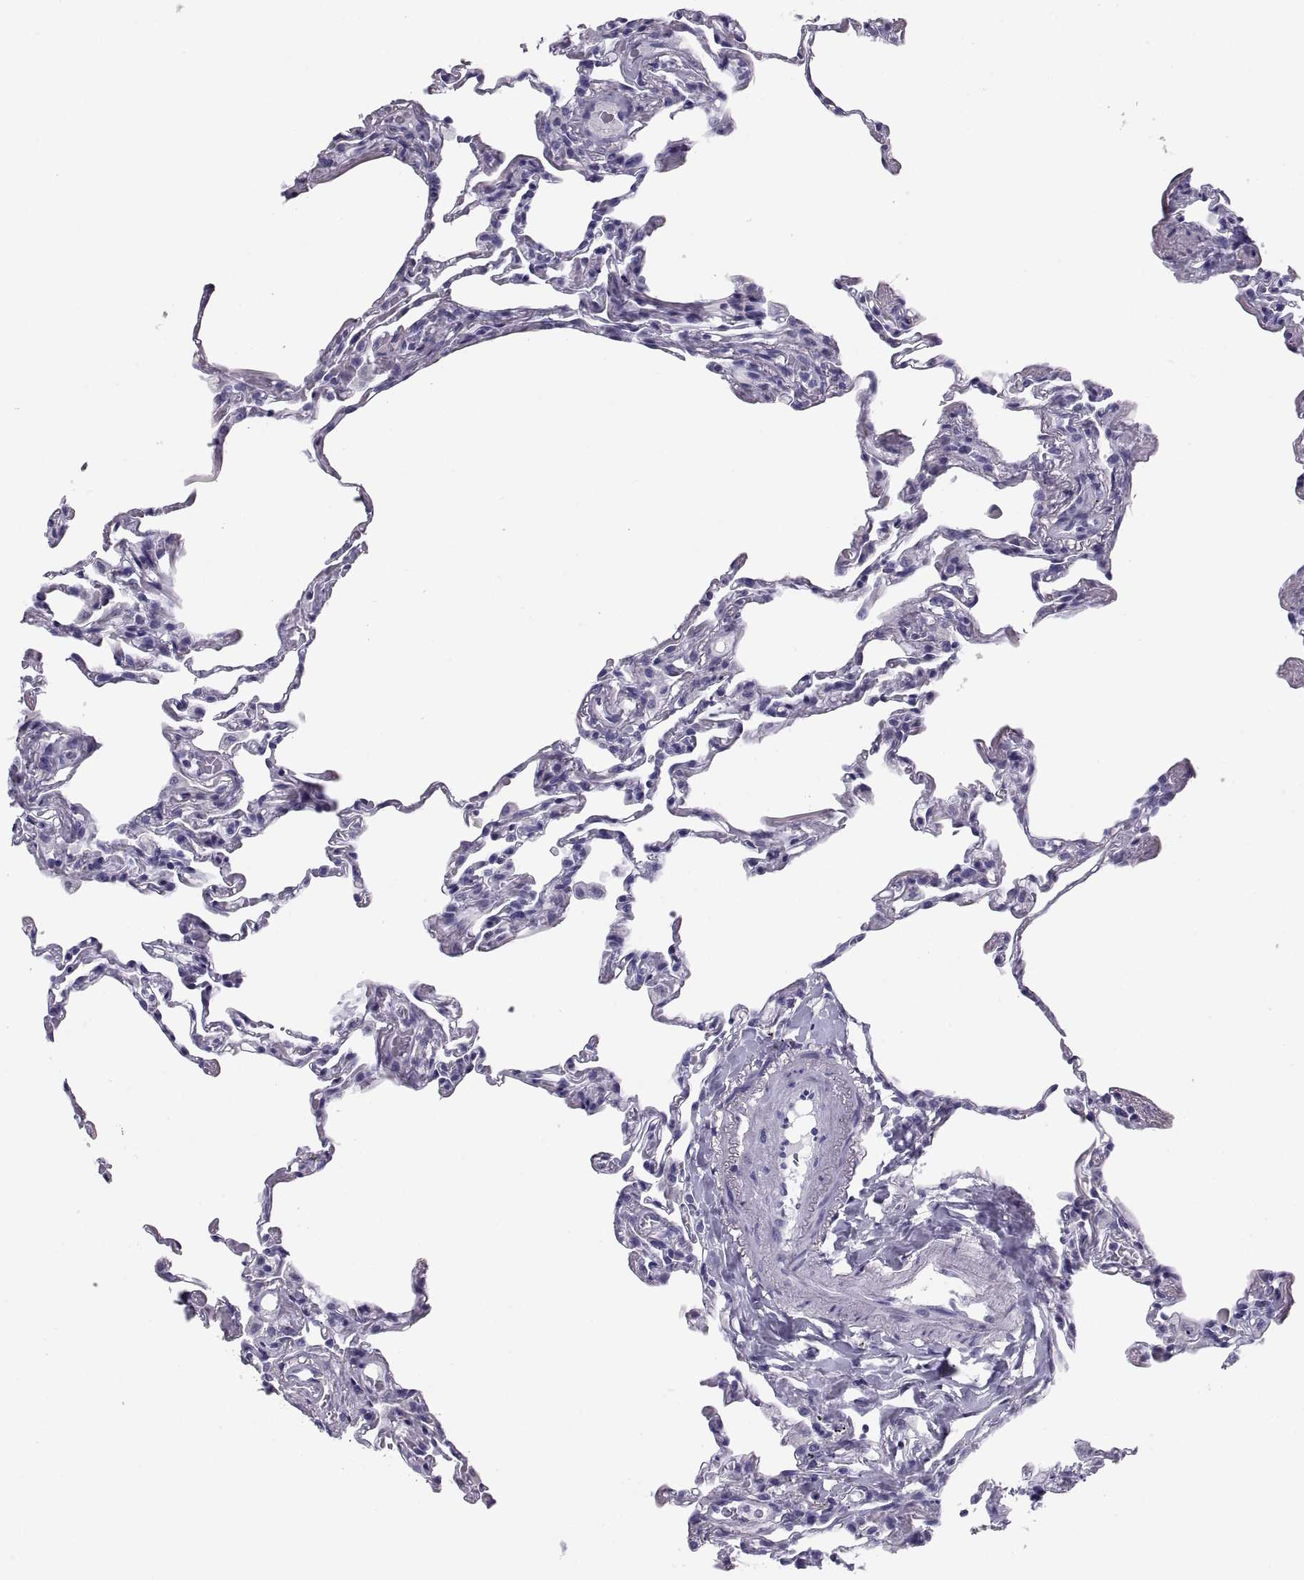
{"staining": {"intensity": "negative", "quantity": "none", "location": "none"}, "tissue": "lung", "cell_type": "Alveolar cells", "image_type": "normal", "snomed": [{"axis": "morphology", "description": "Normal tissue, NOS"}, {"axis": "topography", "description": "Lung"}], "caption": "The image displays no significant positivity in alveolar cells of lung. Nuclei are stained in blue.", "gene": "PAX2", "patient": {"sex": "female", "age": 57}}